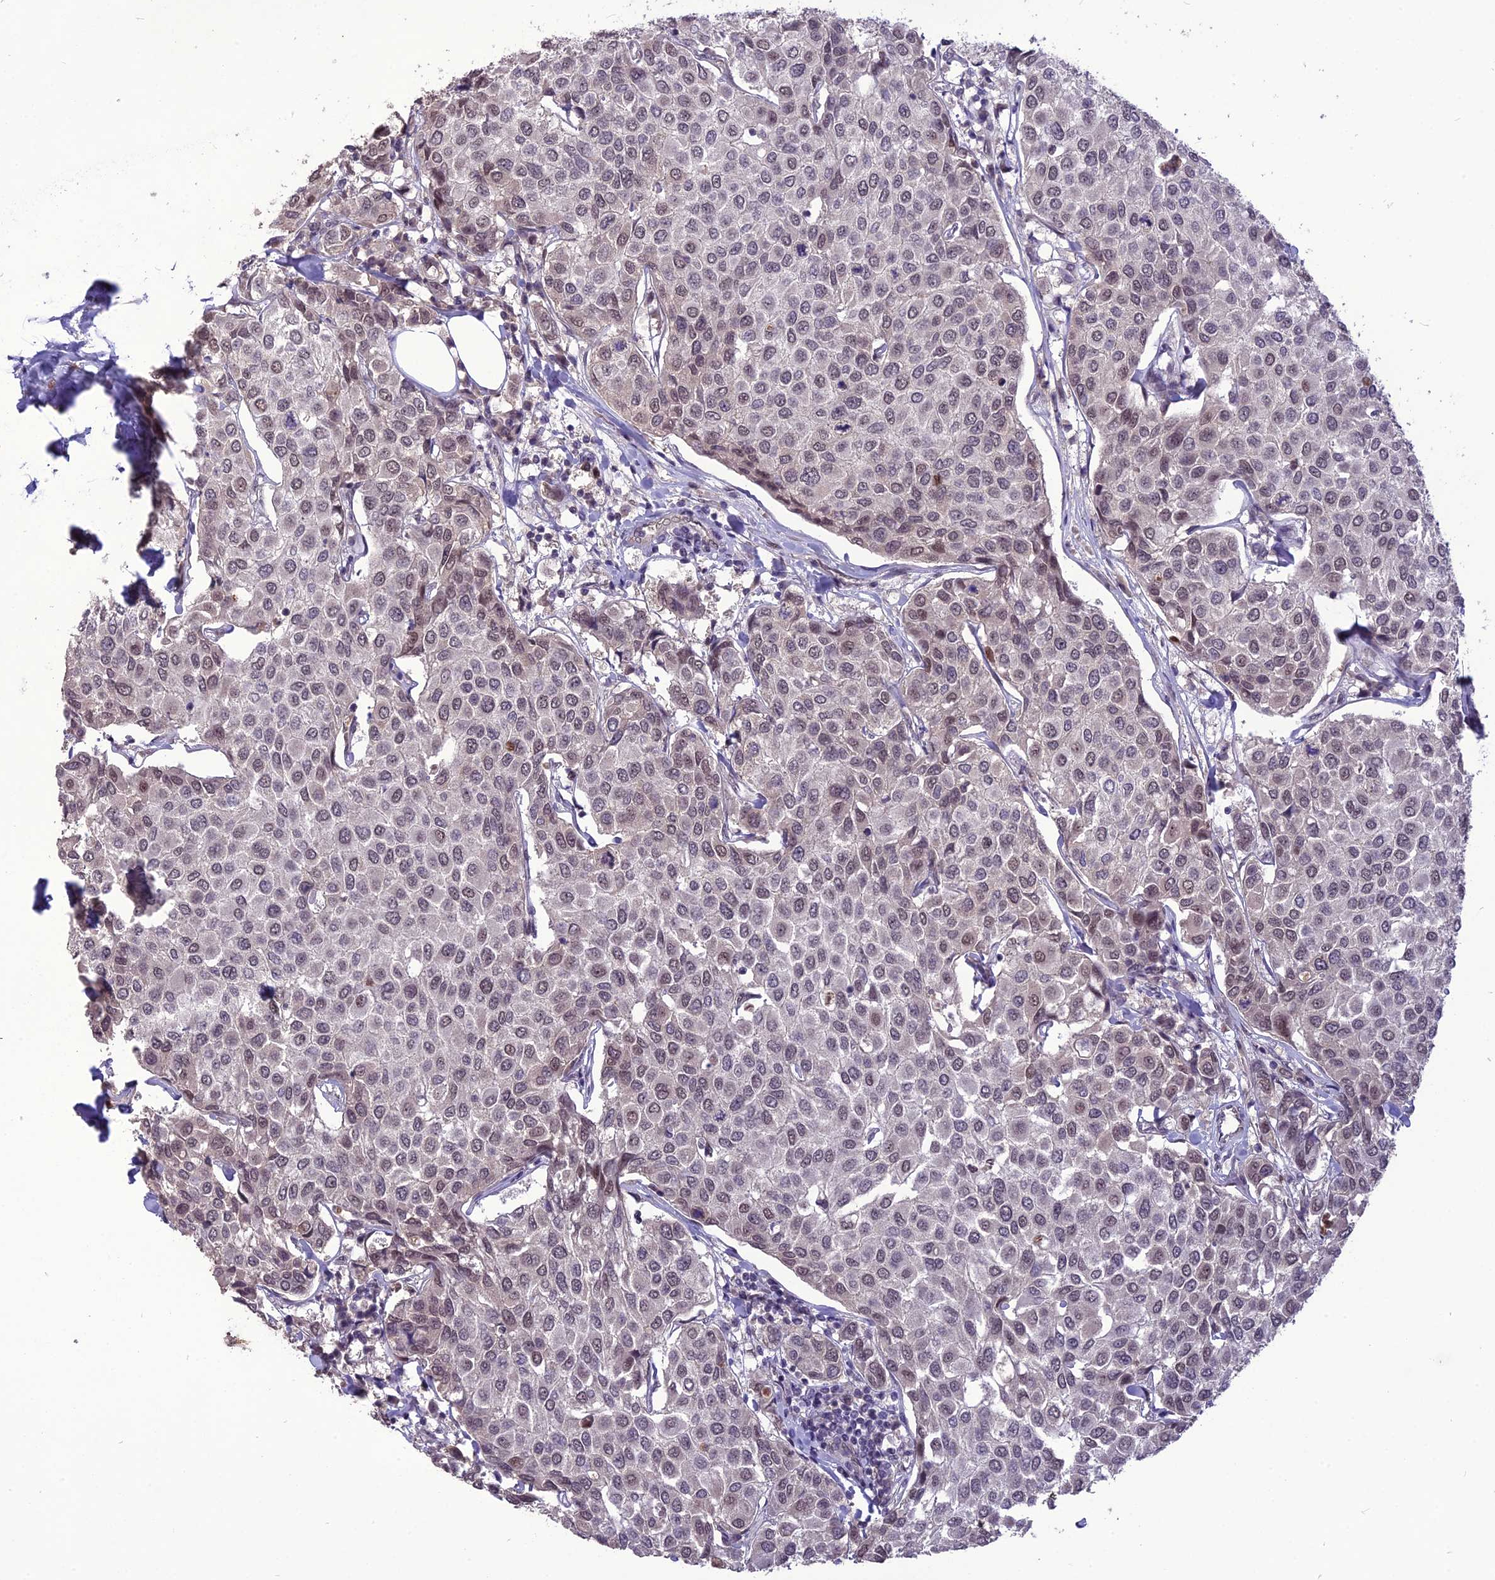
{"staining": {"intensity": "weak", "quantity": "25%-75%", "location": "nuclear"}, "tissue": "breast cancer", "cell_type": "Tumor cells", "image_type": "cancer", "snomed": [{"axis": "morphology", "description": "Duct carcinoma"}, {"axis": "topography", "description": "Breast"}], "caption": "A high-resolution photomicrograph shows immunohistochemistry (IHC) staining of breast cancer, which exhibits weak nuclear staining in about 25%-75% of tumor cells.", "gene": "DIS3", "patient": {"sex": "female", "age": 55}}